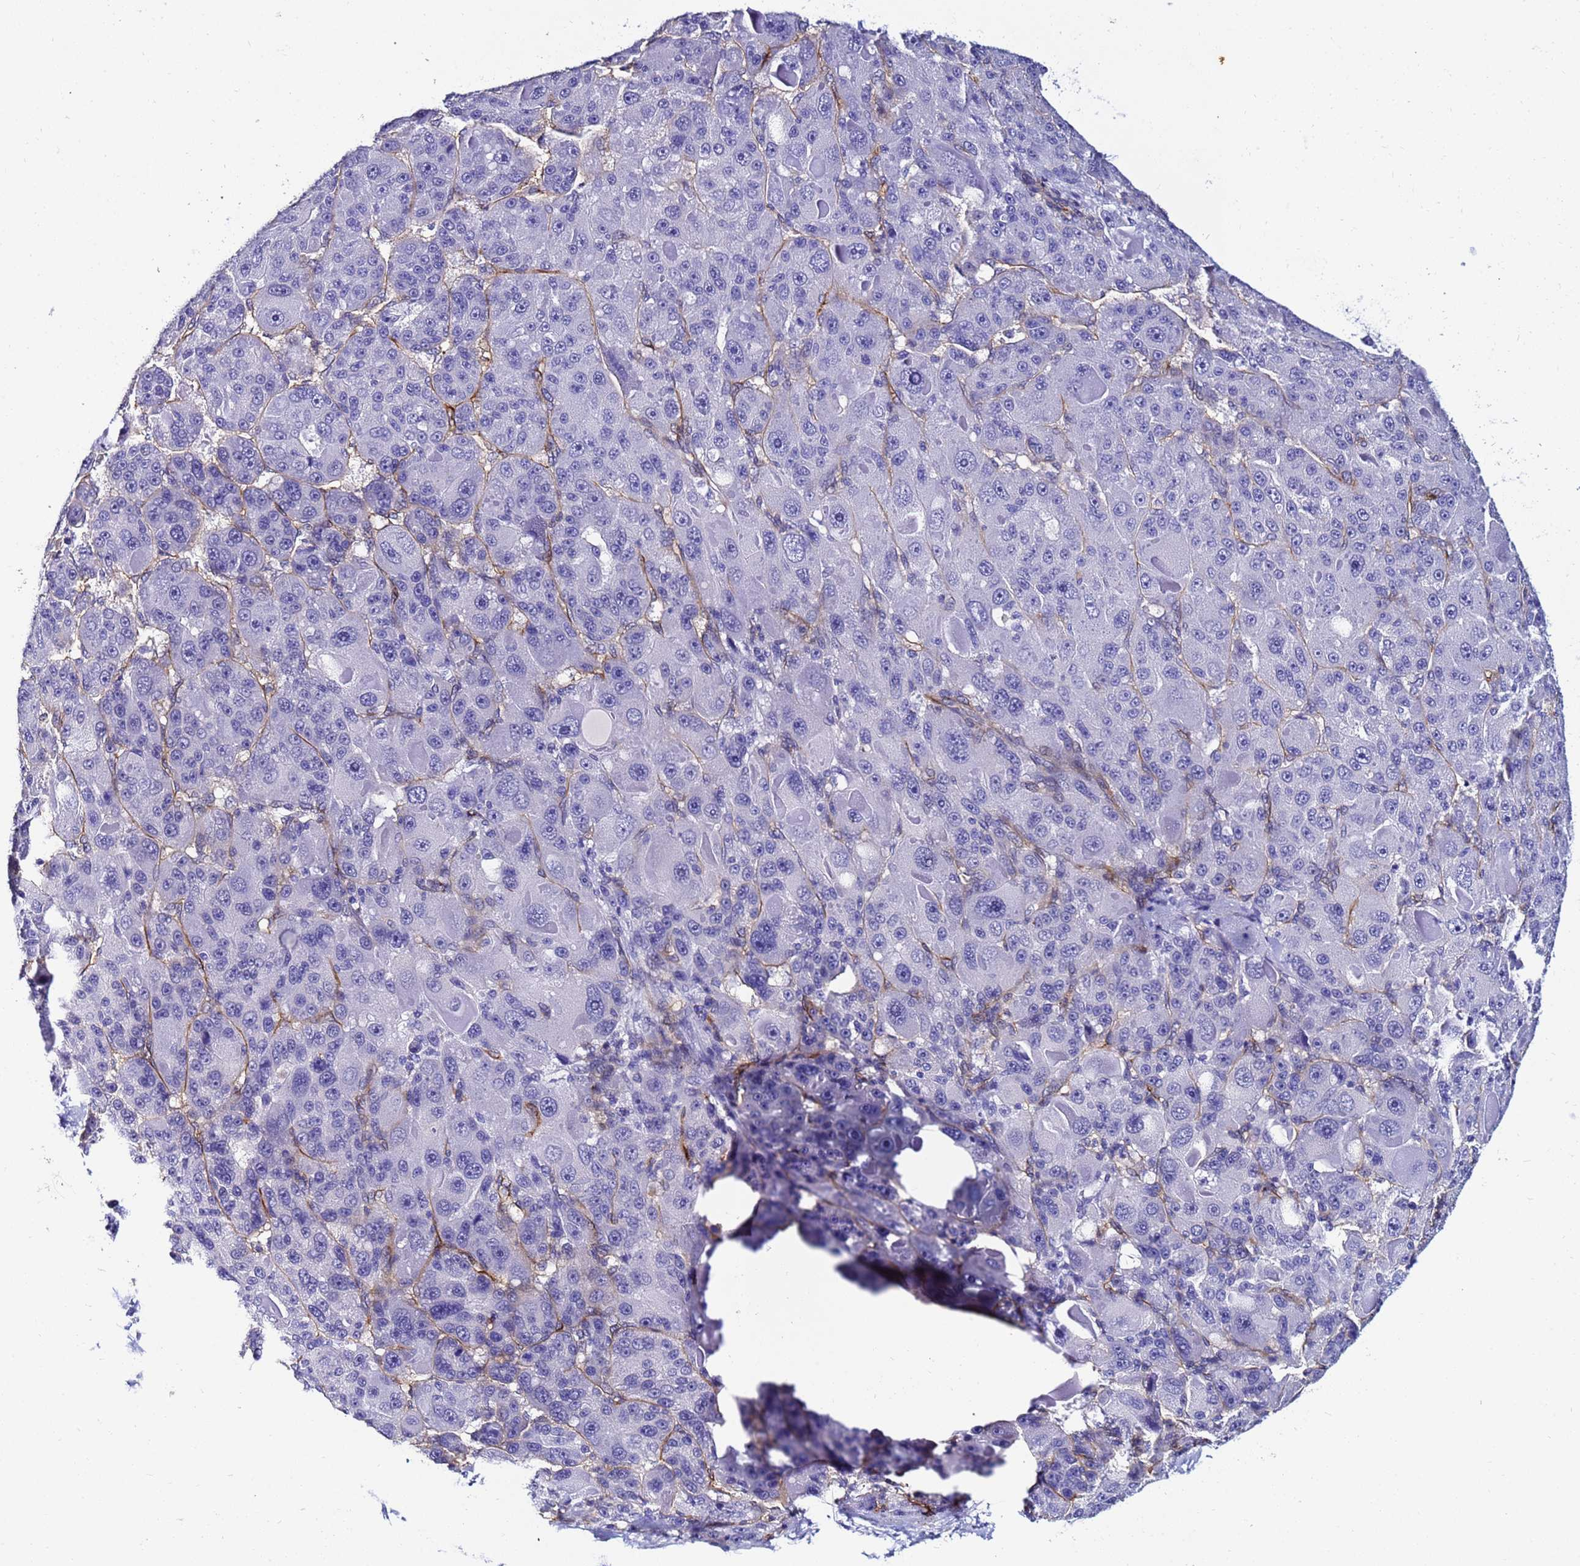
{"staining": {"intensity": "negative", "quantity": "none", "location": "none"}, "tissue": "liver cancer", "cell_type": "Tumor cells", "image_type": "cancer", "snomed": [{"axis": "morphology", "description": "Carcinoma, Hepatocellular, NOS"}, {"axis": "topography", "description": "Liver"}], "caption": "Immunohistochemistry (IHC) image of human liver hepatocellular carcinoma stained for a protein (brown), which exhibits no staining in tumor cells.", "gene": "DEFB104A", "patient": {"sex": "male", "age": 76}}